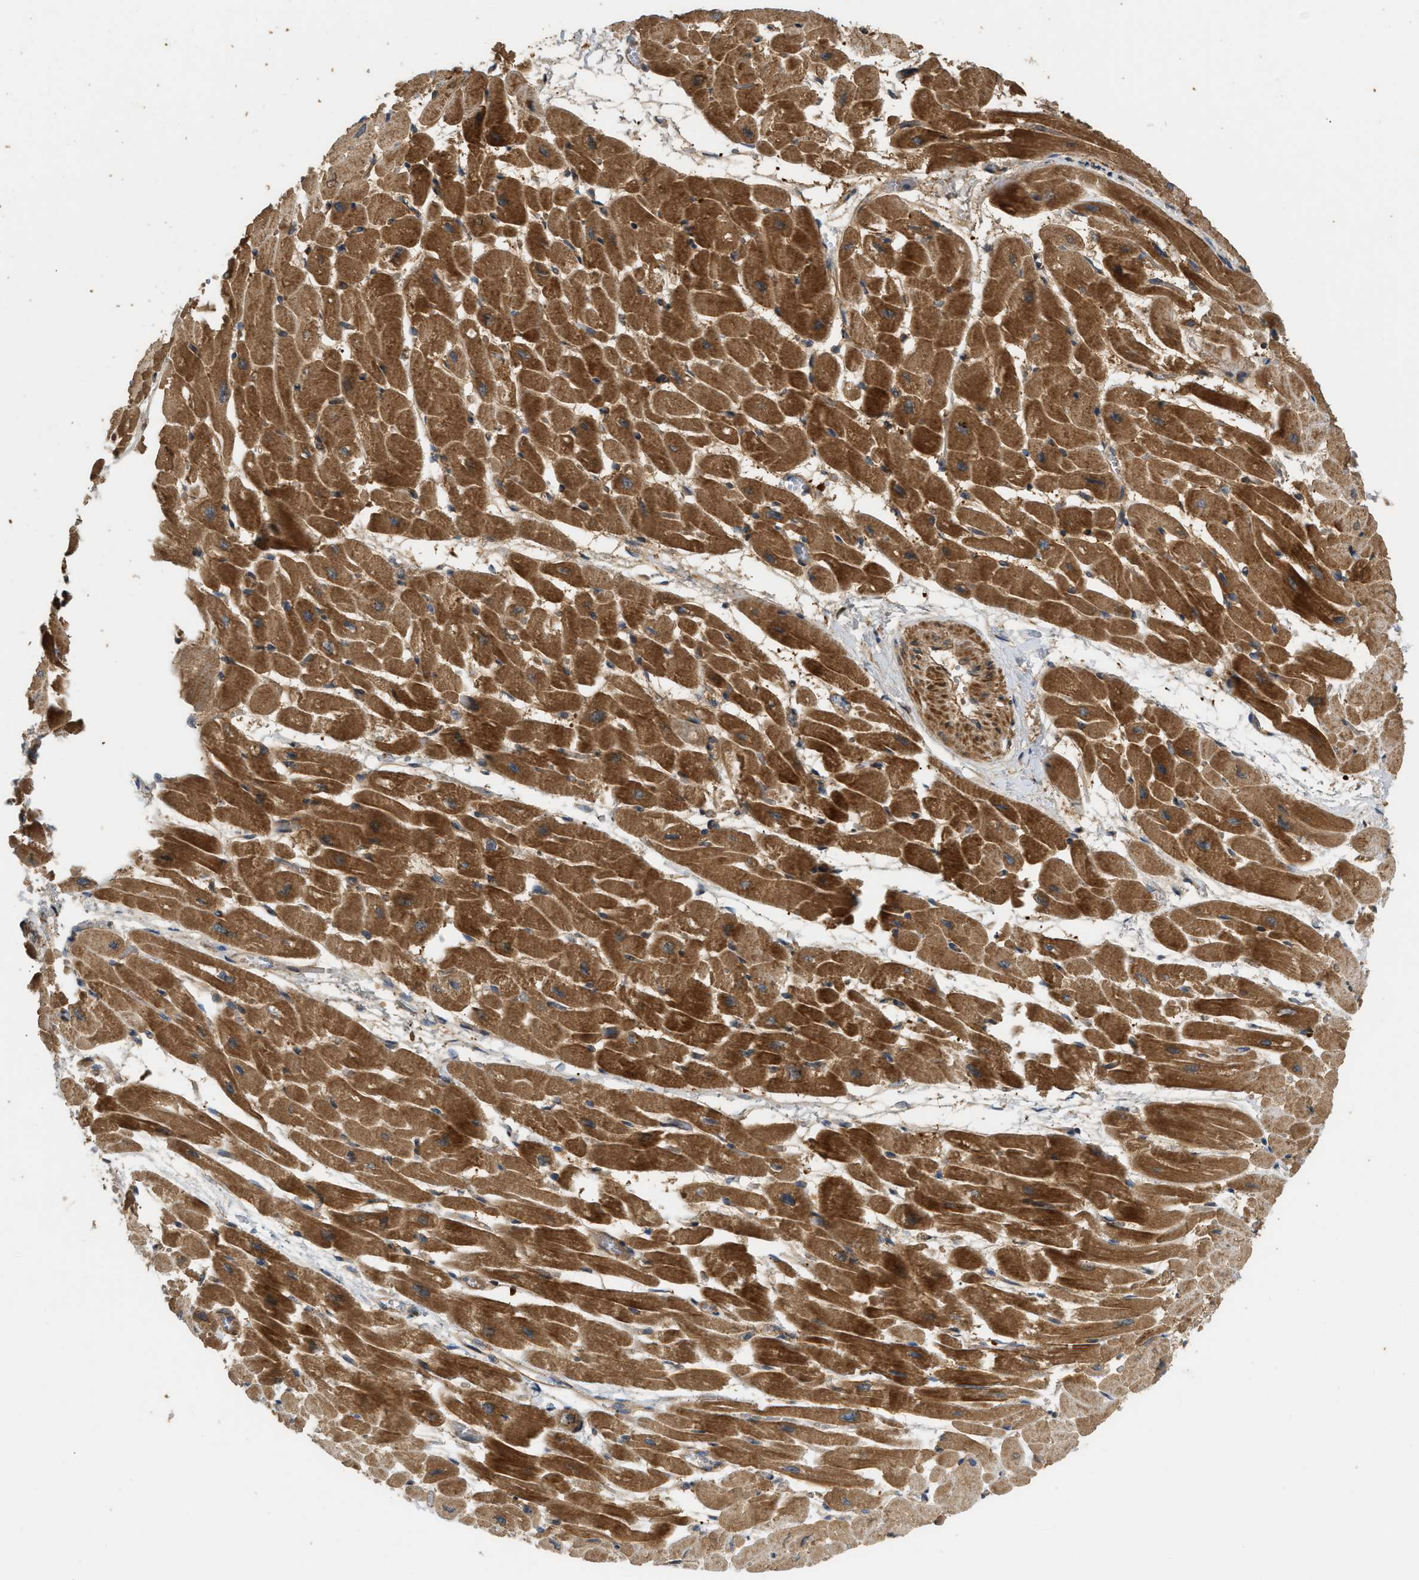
{"staining": {"intensity": "strong", "quantity": ">75%", "location": "cytoplasmic/membranous"}, "tissue": "heart muscle", "cell_type": "Cardiomyocytes", "image_type": "normal", "snomed": [{"axis": "morphology", "description": "Normal tissue, NOS"}, {"axis": "topography", "description": "Heart"}], "caption": "Immunohistochemistry (IHC) image of normal heart muscle: heart muscle stained using immunohistochemistry shows high levels of strong protein expression localized specifically in the cytoplasmic/membranous of cardiomyocytes, appearing as a cytoplasmic/membranous brown color.", "gene": "ENSG00000282218", "patient": {"sex": "male", "age": 45}}